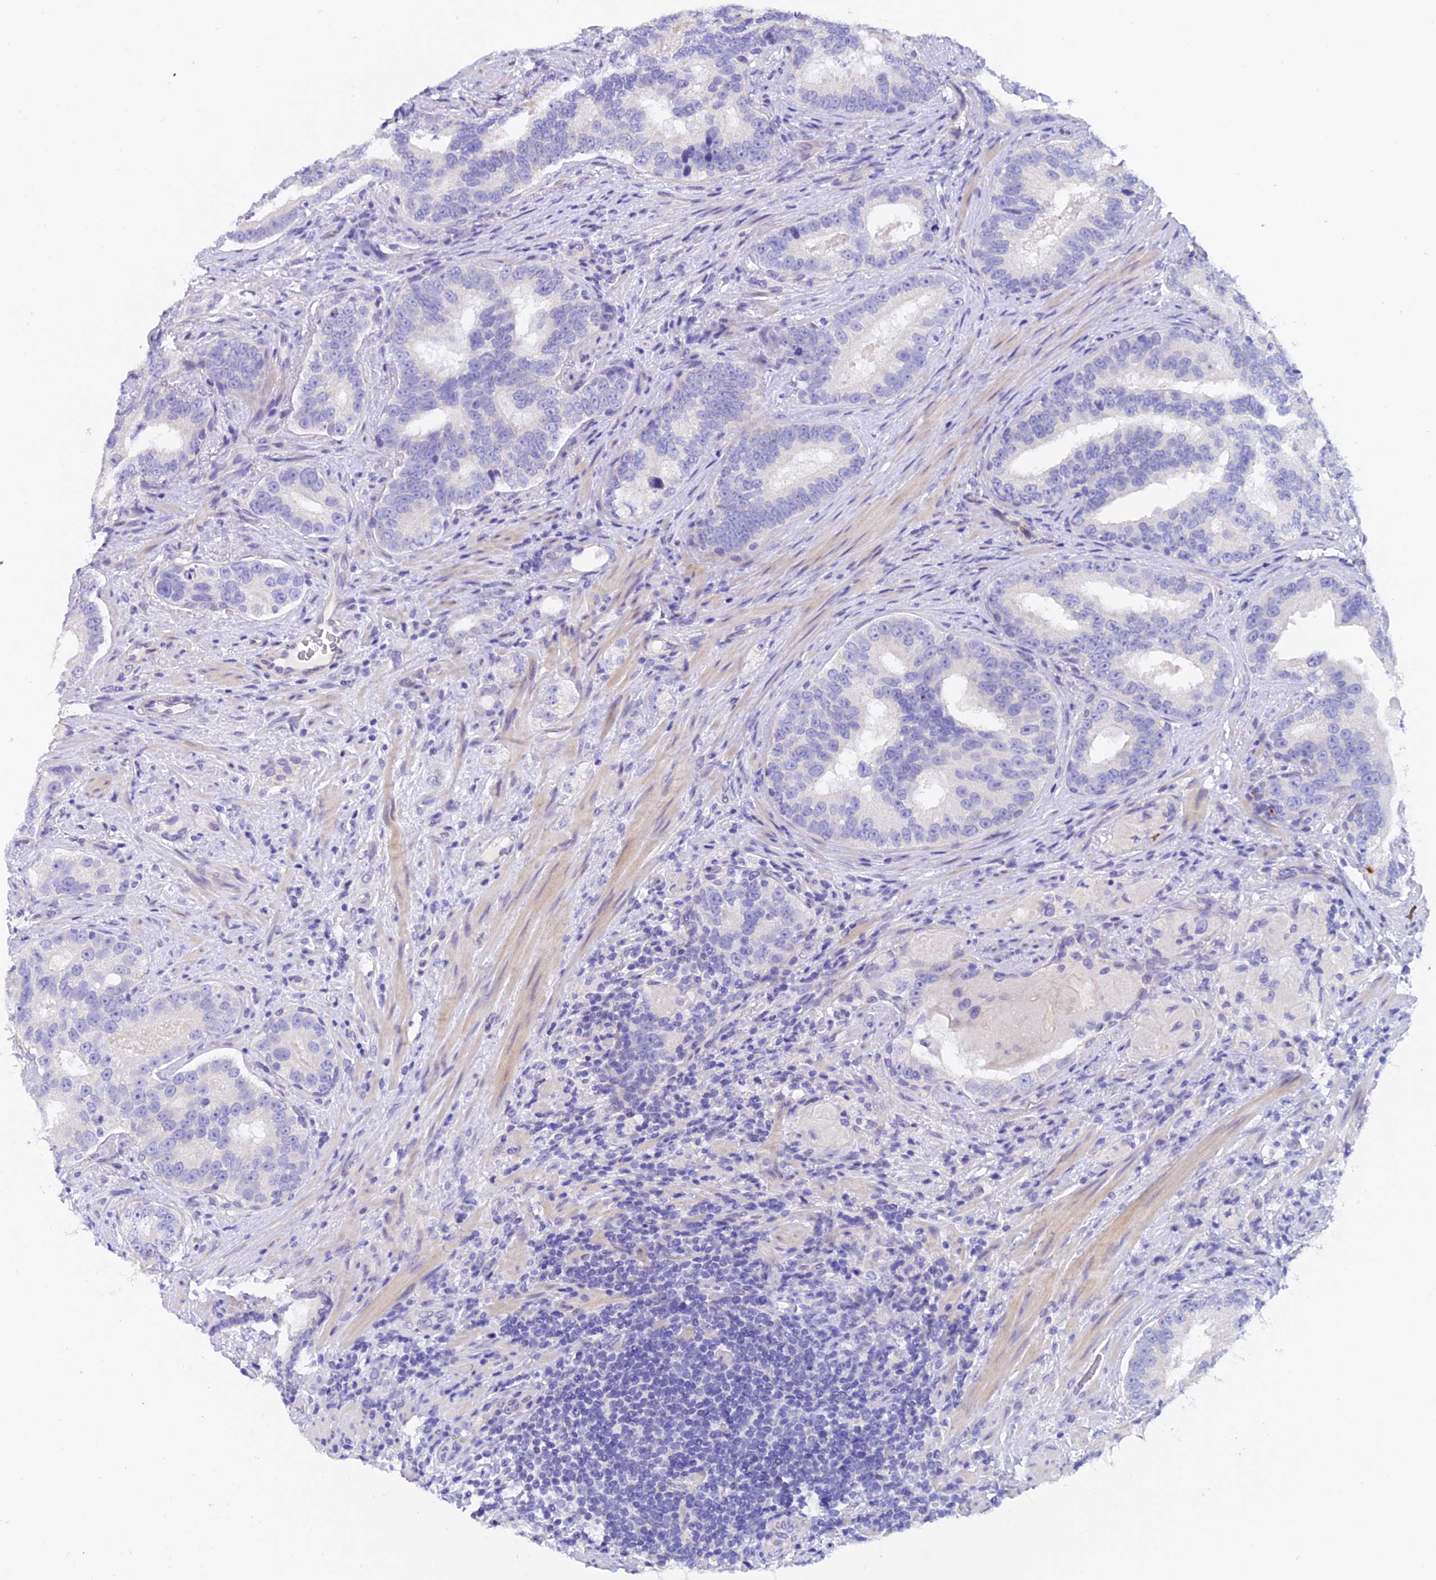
{"staining": {"intensity": "negative", "quantity": "none", "location": "none"}, "tissue": "prostate cancer", "cell_type": "Tumor cells", "image_type": "cancer", "snomed": [{"axis": "morphology", "description": "Adenocarcinoma, High grade"}, {"axis": "topography", "description": "Prostate"}], "caption": "Immunohistochemical staining of prostate cancer (high-grade adenocarcinoma) demonstrates no significant staining in tumor cells. (Brightfield microscopy of DAB immunohistochemistry at high magnification).", "gene": "C17orf67", "patient": {"sex": "male", "age": 70}}